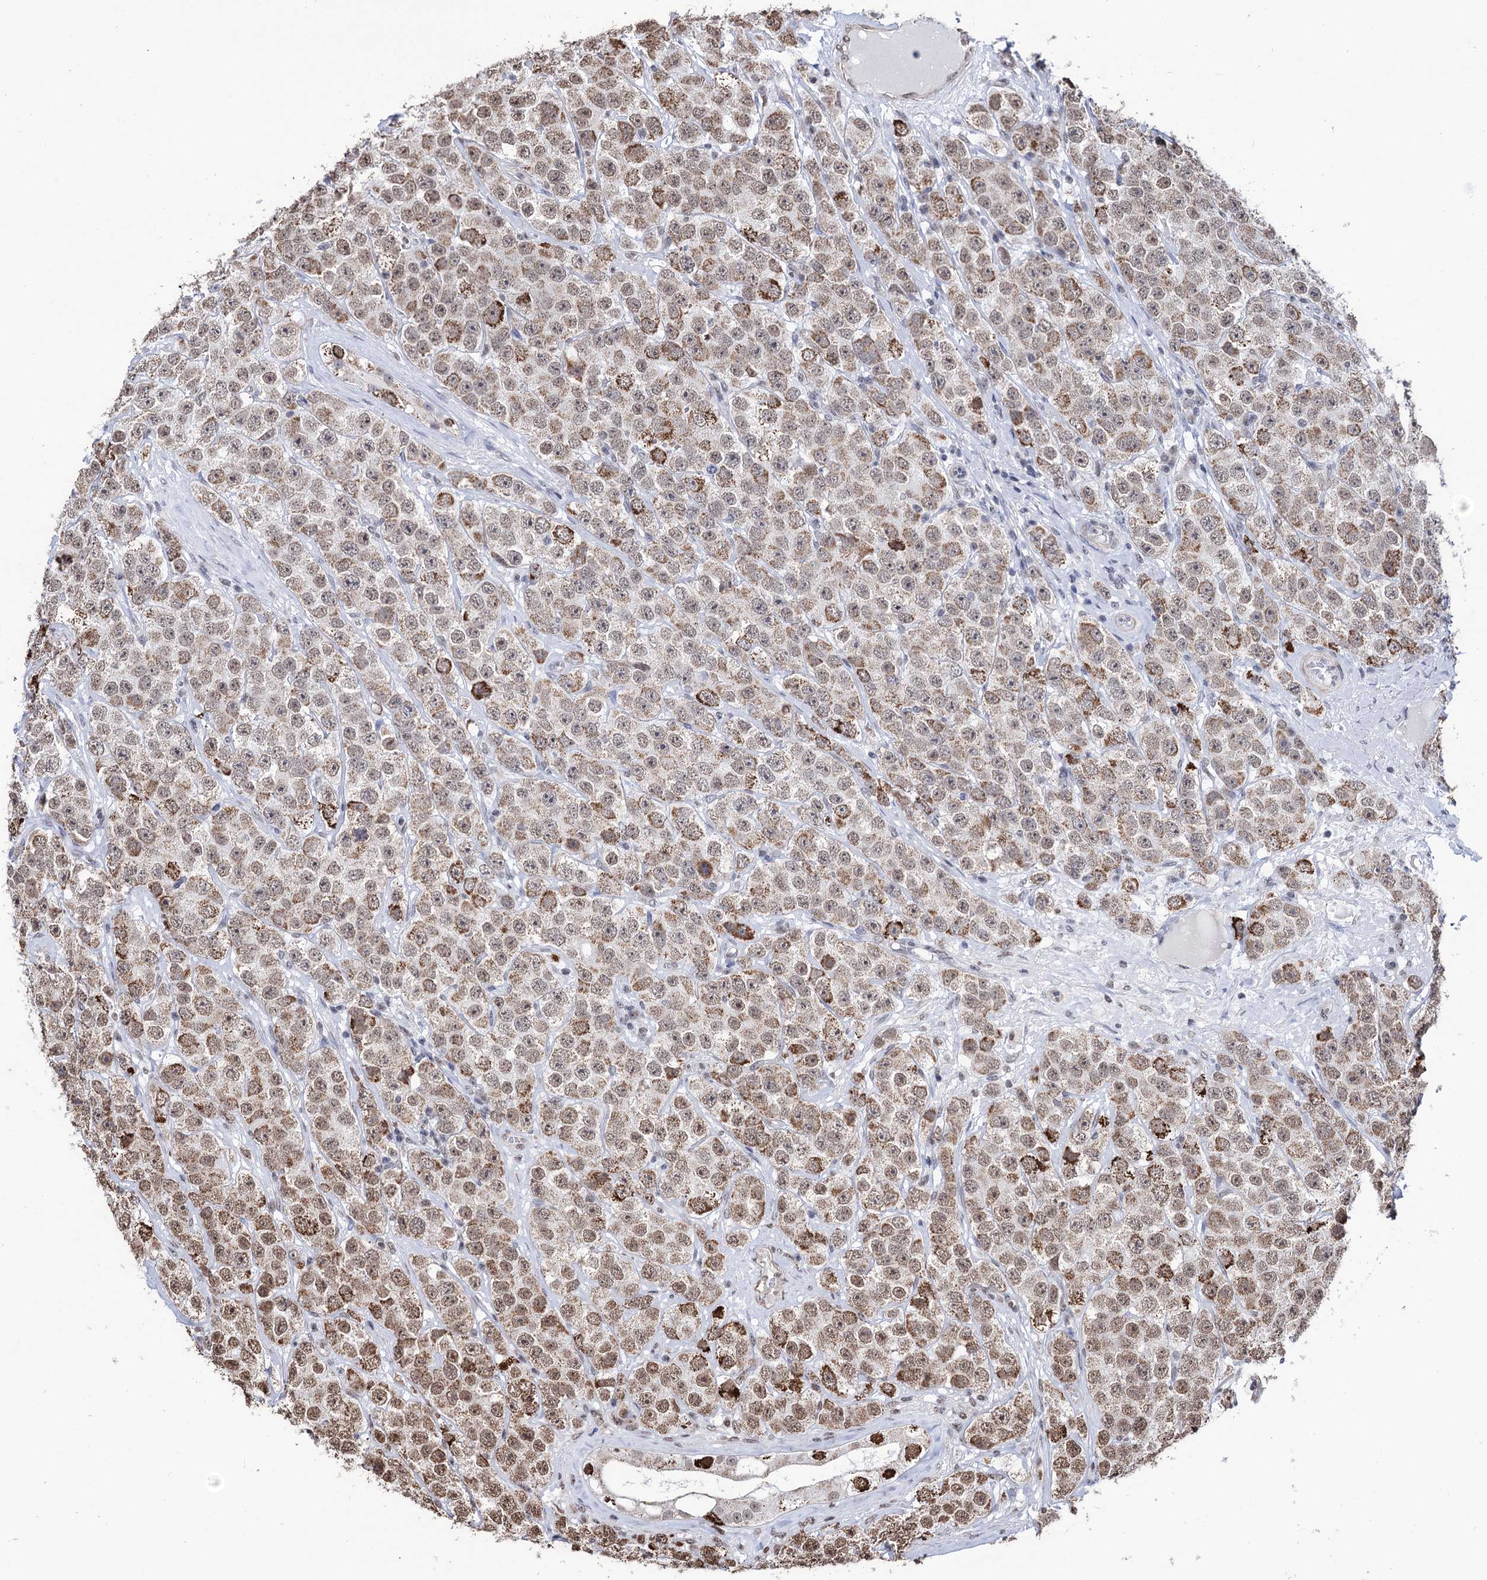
{"staining": {"intensity": "moderate", "quantity": ">75%", "location": "cytoplasmic/membranous,nuclear"}, "tissue": "testis cancer", "cell_type": "Tumor cells", "image_type": "cancer", "snomed": [{"axis": "morphology", "description": "Seminoma, NOS"}, {"axis": "topography", "description": "Testis"}], "caption": "Immunohistochemical staining of human testis cancer displays moderate cytoplasmic/membranous and nuclear protein expression in about >75% of tumor cells.", "gene": "ABHD10", "patient": {"sex": "male", "age": 28}}